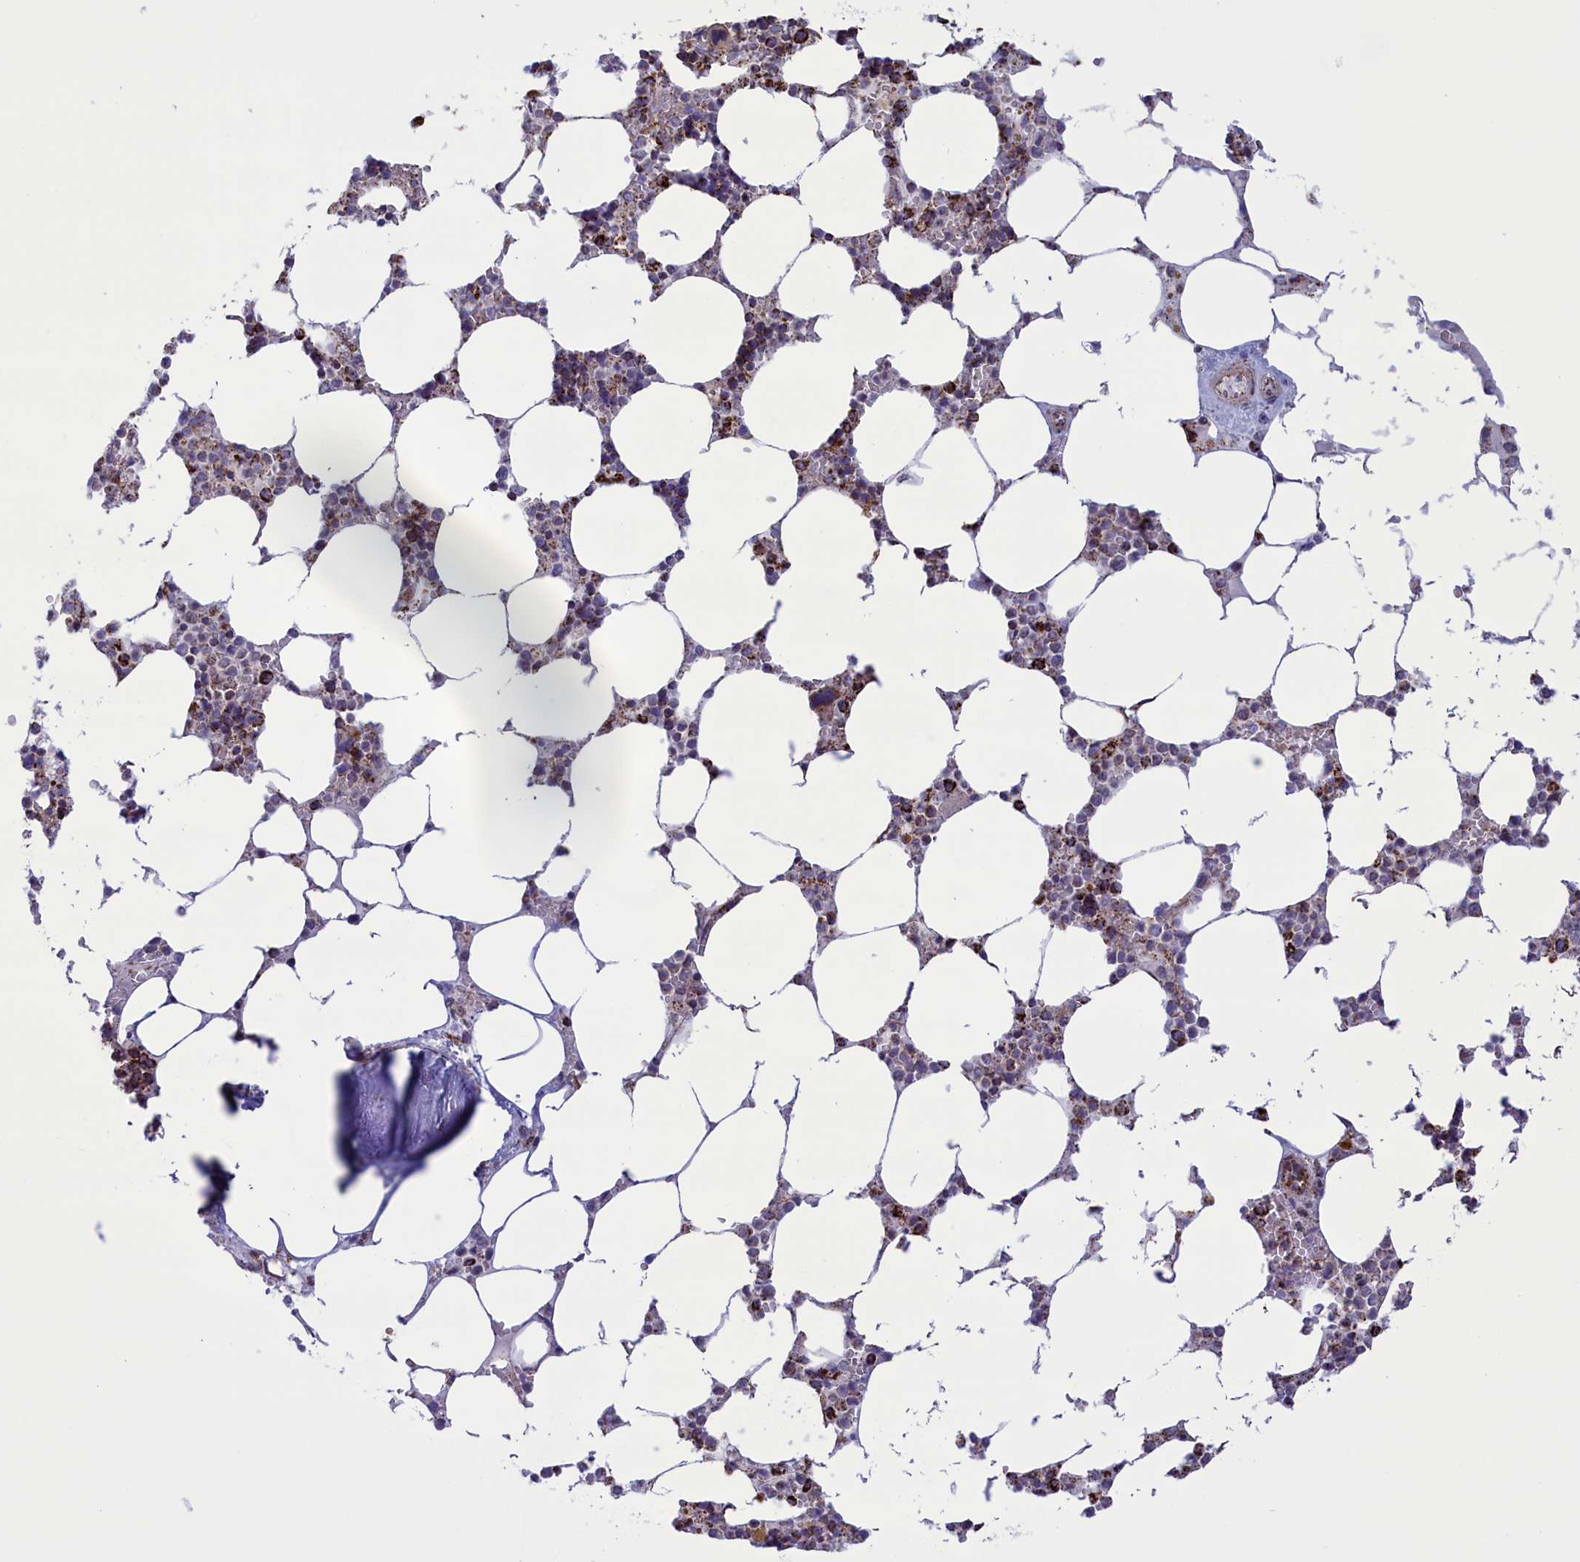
{"staining": {"intensity": "strong", "quantity": "25%-75%", "location": "cytoplasmic/membranous"}, "tissue": "bone marrow", "cell_type": "Hematopoietic cells", "image_type": "normal", "snomed": [{"axis": "morphology", "description": "Normal tissue, NOS"}, {"axis": "topography", "description": "Bone marrow"}], "caption": "IHC (DAB) staining of normal bone marrow demonstrates strong cytoplasmic/membranous protein expression in approximately 25%-75% of hematopoietic cells.", "gene": "ISOC2", "patient": {"sex": "male", "age": 64}}